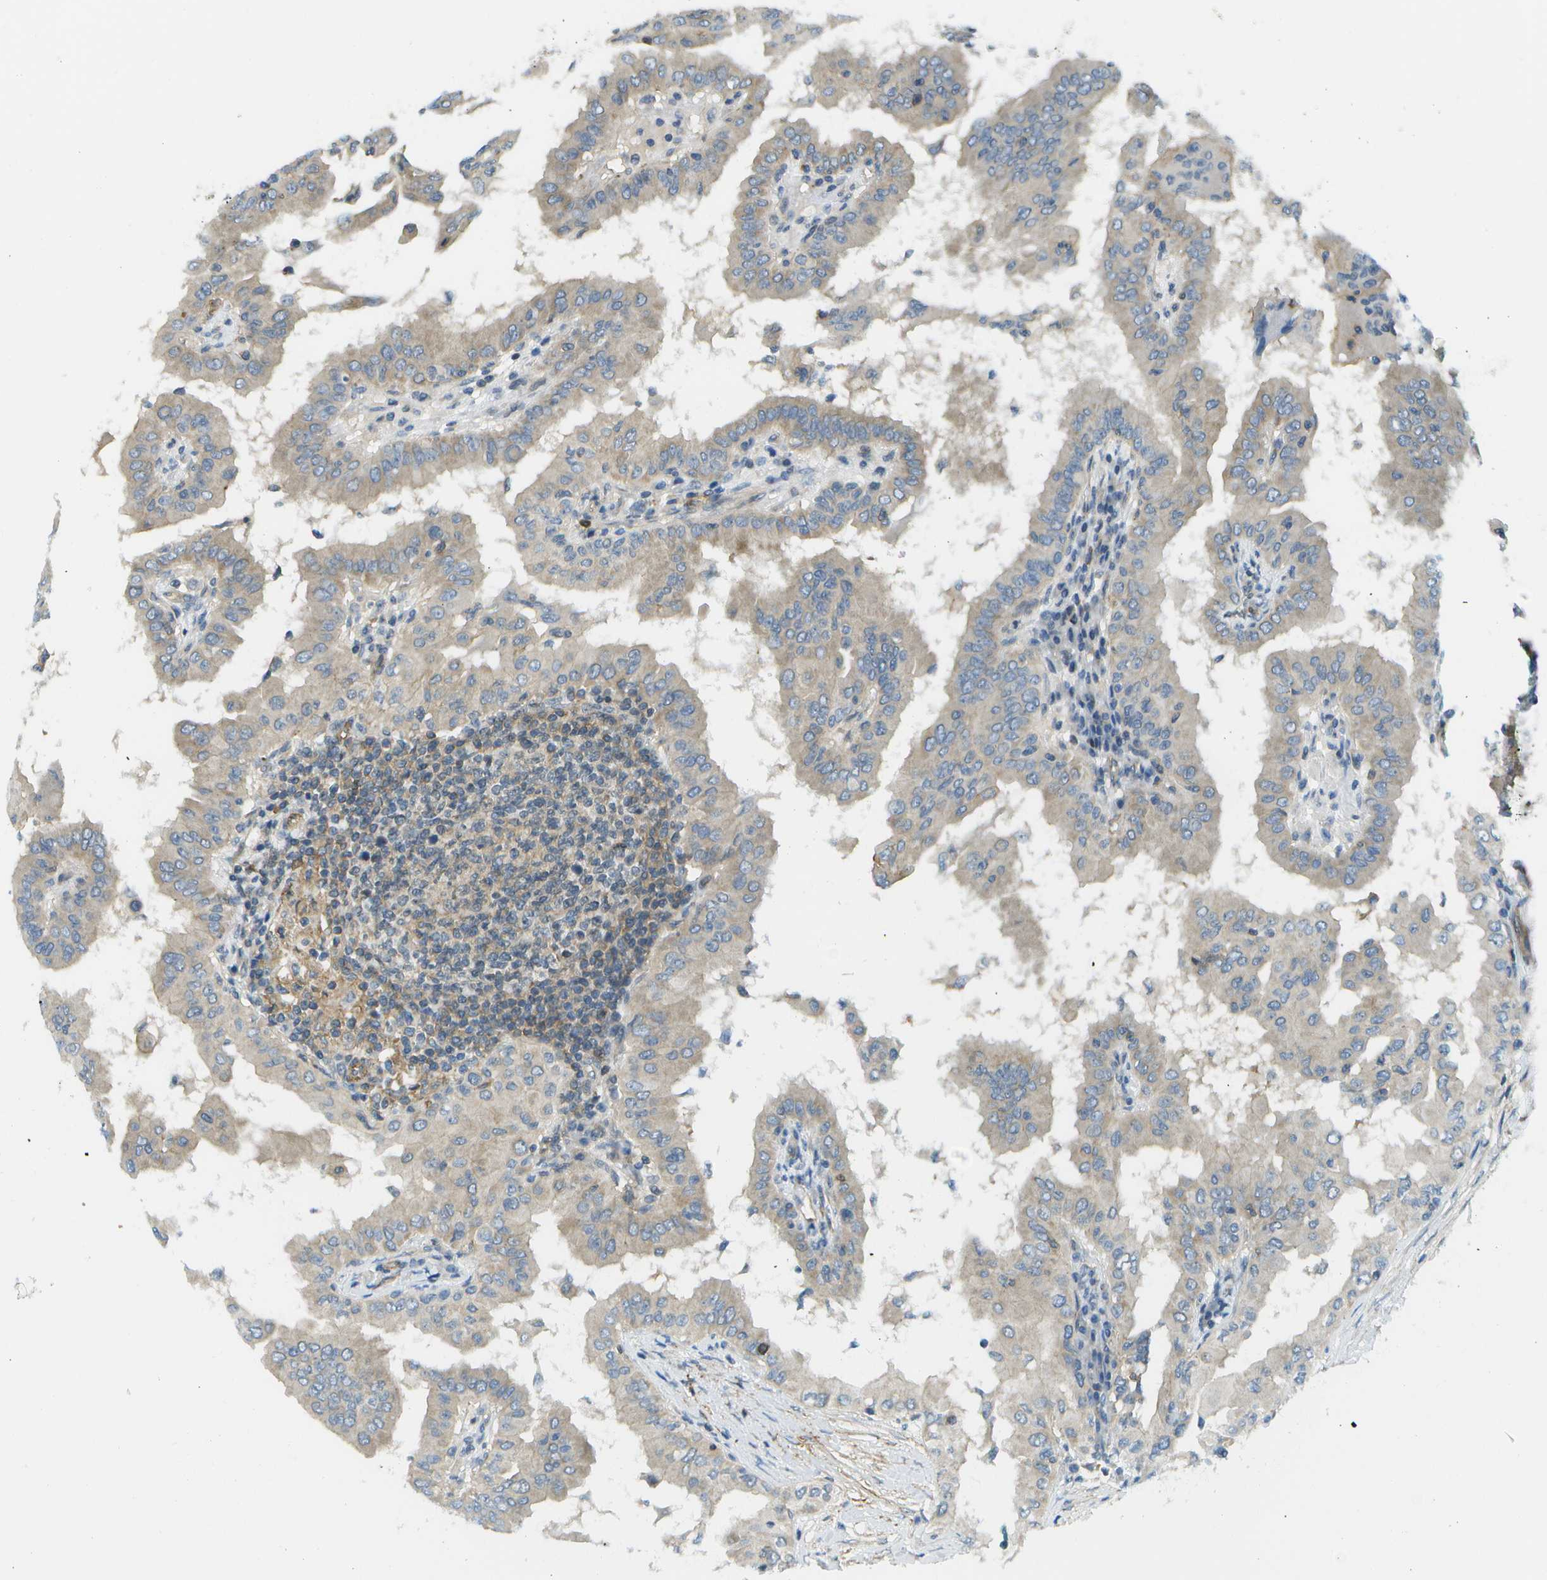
{"staining": {"intensity": "weak", "quantity": ">75%", "location": "cytoplasmic/membranous"}, "tissue": "thyroid cancer", "cell_type": "Tumor cells", "image_type": "cancer", "snomed": [{"axis": "morphology", "description": "Papillary adenocarcinoma, NOS"}, {"axis": "topography", "description": "Thyroid gland"}], "caption": "Weak cytoplasmic/membranous protein expression is seen in about >75% of tumor cells in thyroid cancer (papillary adenocarcinoma). The protein of interest is stained brown, and the nuclei are stained in blue (DAB (3,3'-diaminobenzidine) IHC with brightfield microscopy, high magnification).", "gene": "KIAA0040", "patient": {"sex": "male", "age": 33}}